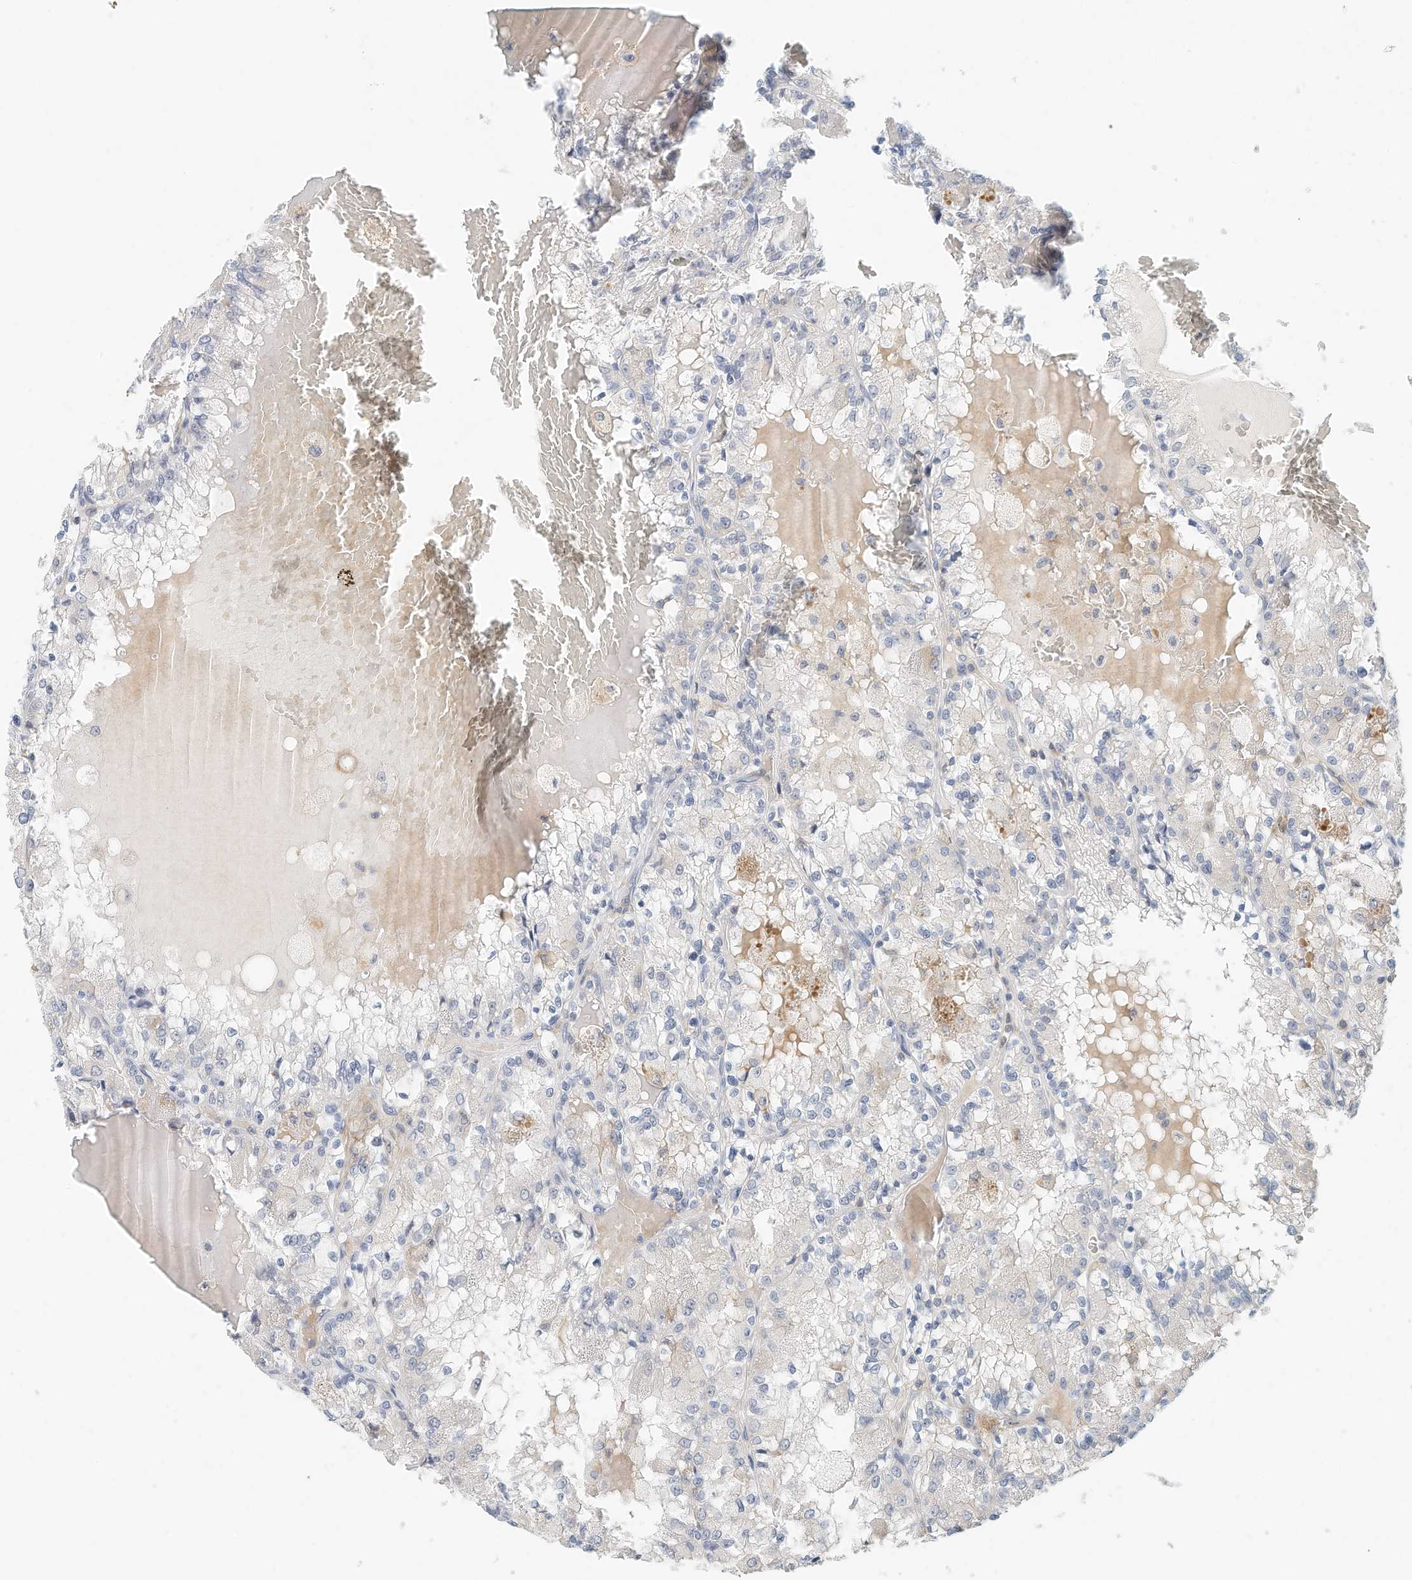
{"staining": {"intensity": "negative", "quantity": "none", "location": "none"}, "tissue": "renal cancer", "cell_type": "Tumor cells", "image_type": "cancer", "snomed": [{"axis": "morphology", "description": "Adenocarcinoma, NOS"}, {"axis": "topography", "description": "Kidney"}], "caption": "Tumor cells are negative for protein expression in human adenocarcinoma (renal). The staining was performed using DAB (3,3'-diaminobenzidine) to visualize the protein expression in brown, while the nuclei were stained in blue with hematoxylin (Magnification: 20x).", "gene": "MICAL1", "patient": {"sex": "female", "age": 56}}